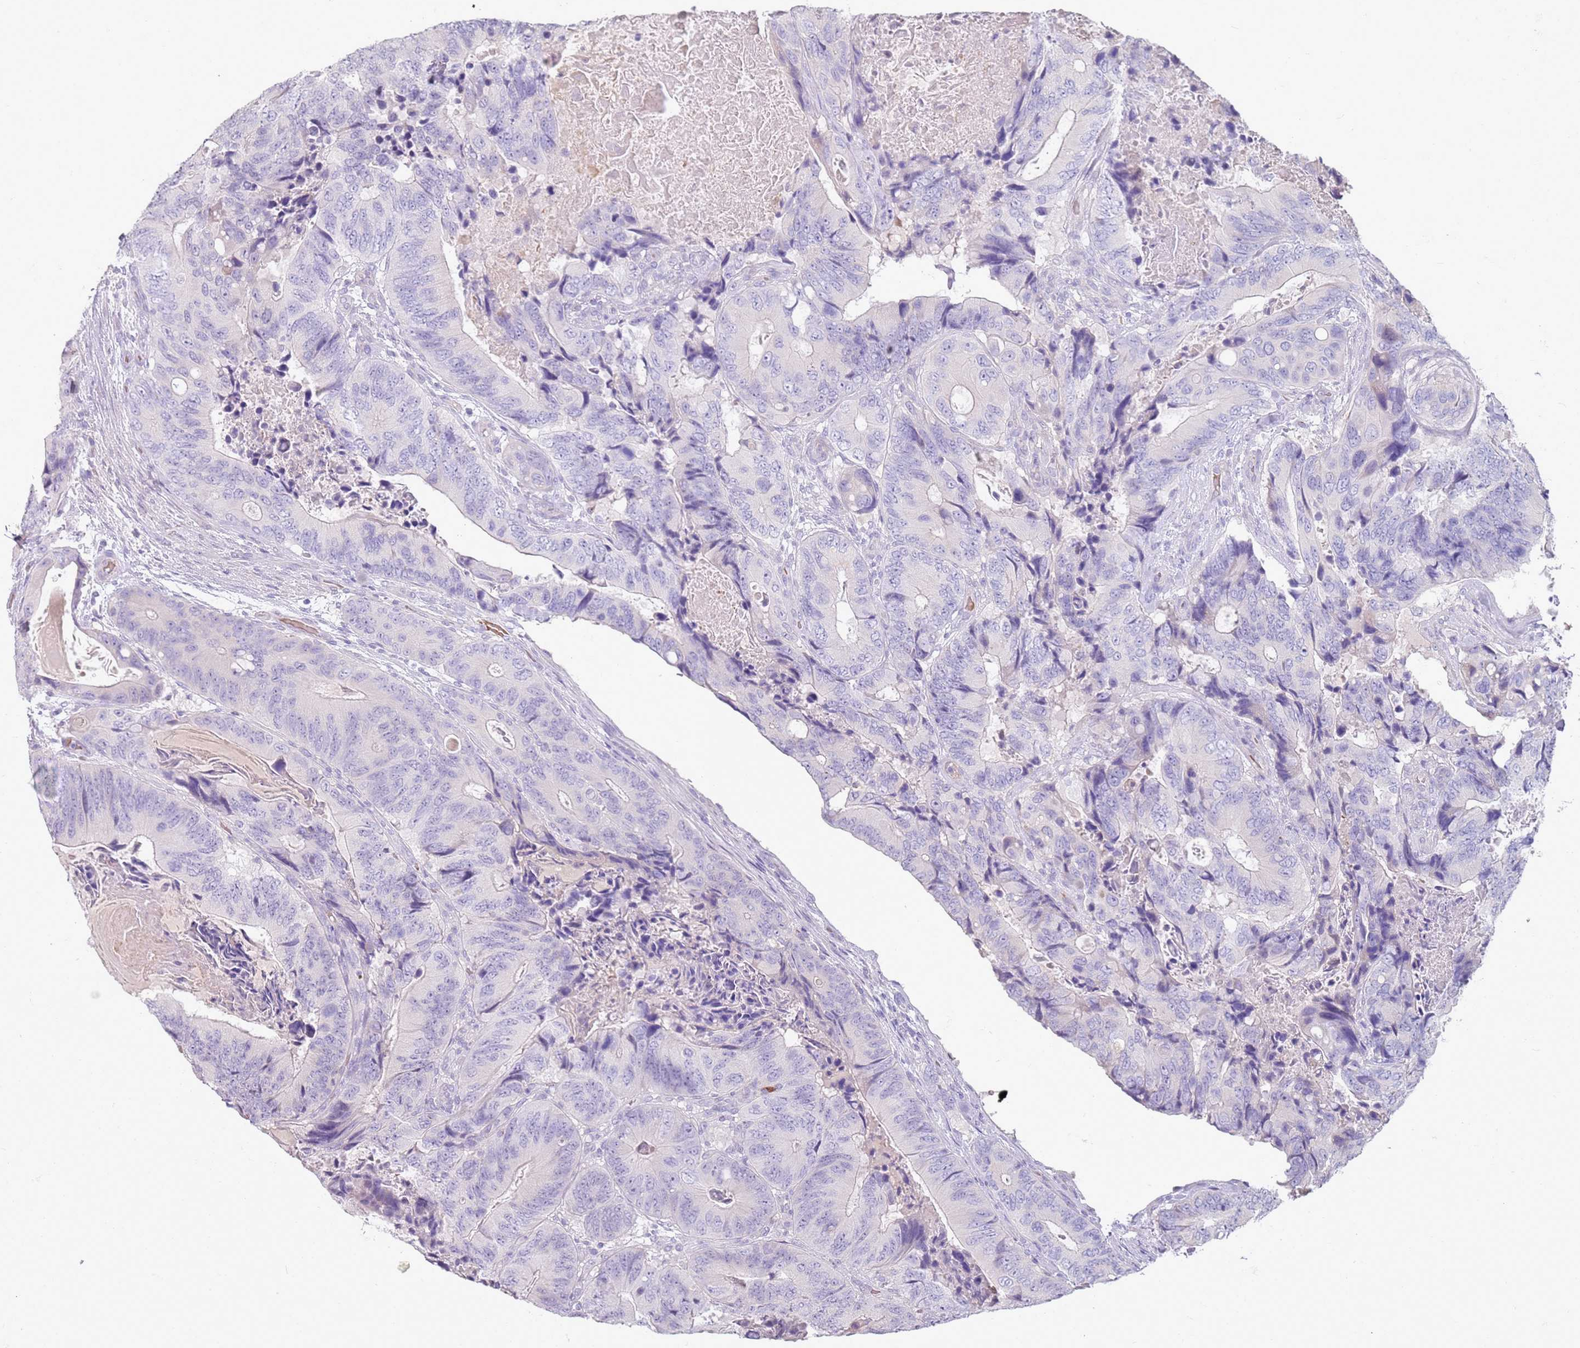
{"staining": {"intensity": "negative", "quantity": "none", "location": "none"}, "tissue": "colorectal cancer", "cell_type": "Tumor cells", "image_type": "cancer", "snomed": [{"axis": "morphology", "description": "Adenocarcinoma, NOS"}, {"axis": "topography", "description": "Colon"}], "caption": "Immunohistochemistry (IHC) image of neoplastic tissue: human colorectal cancer (adenocarcinoma) stained with DAB (3,3'-diaminobenzidine) reveals no significant protein staining in tumor cells.", "gene": "CD40LG", "patient": {"sex": "male", "age": 84}}